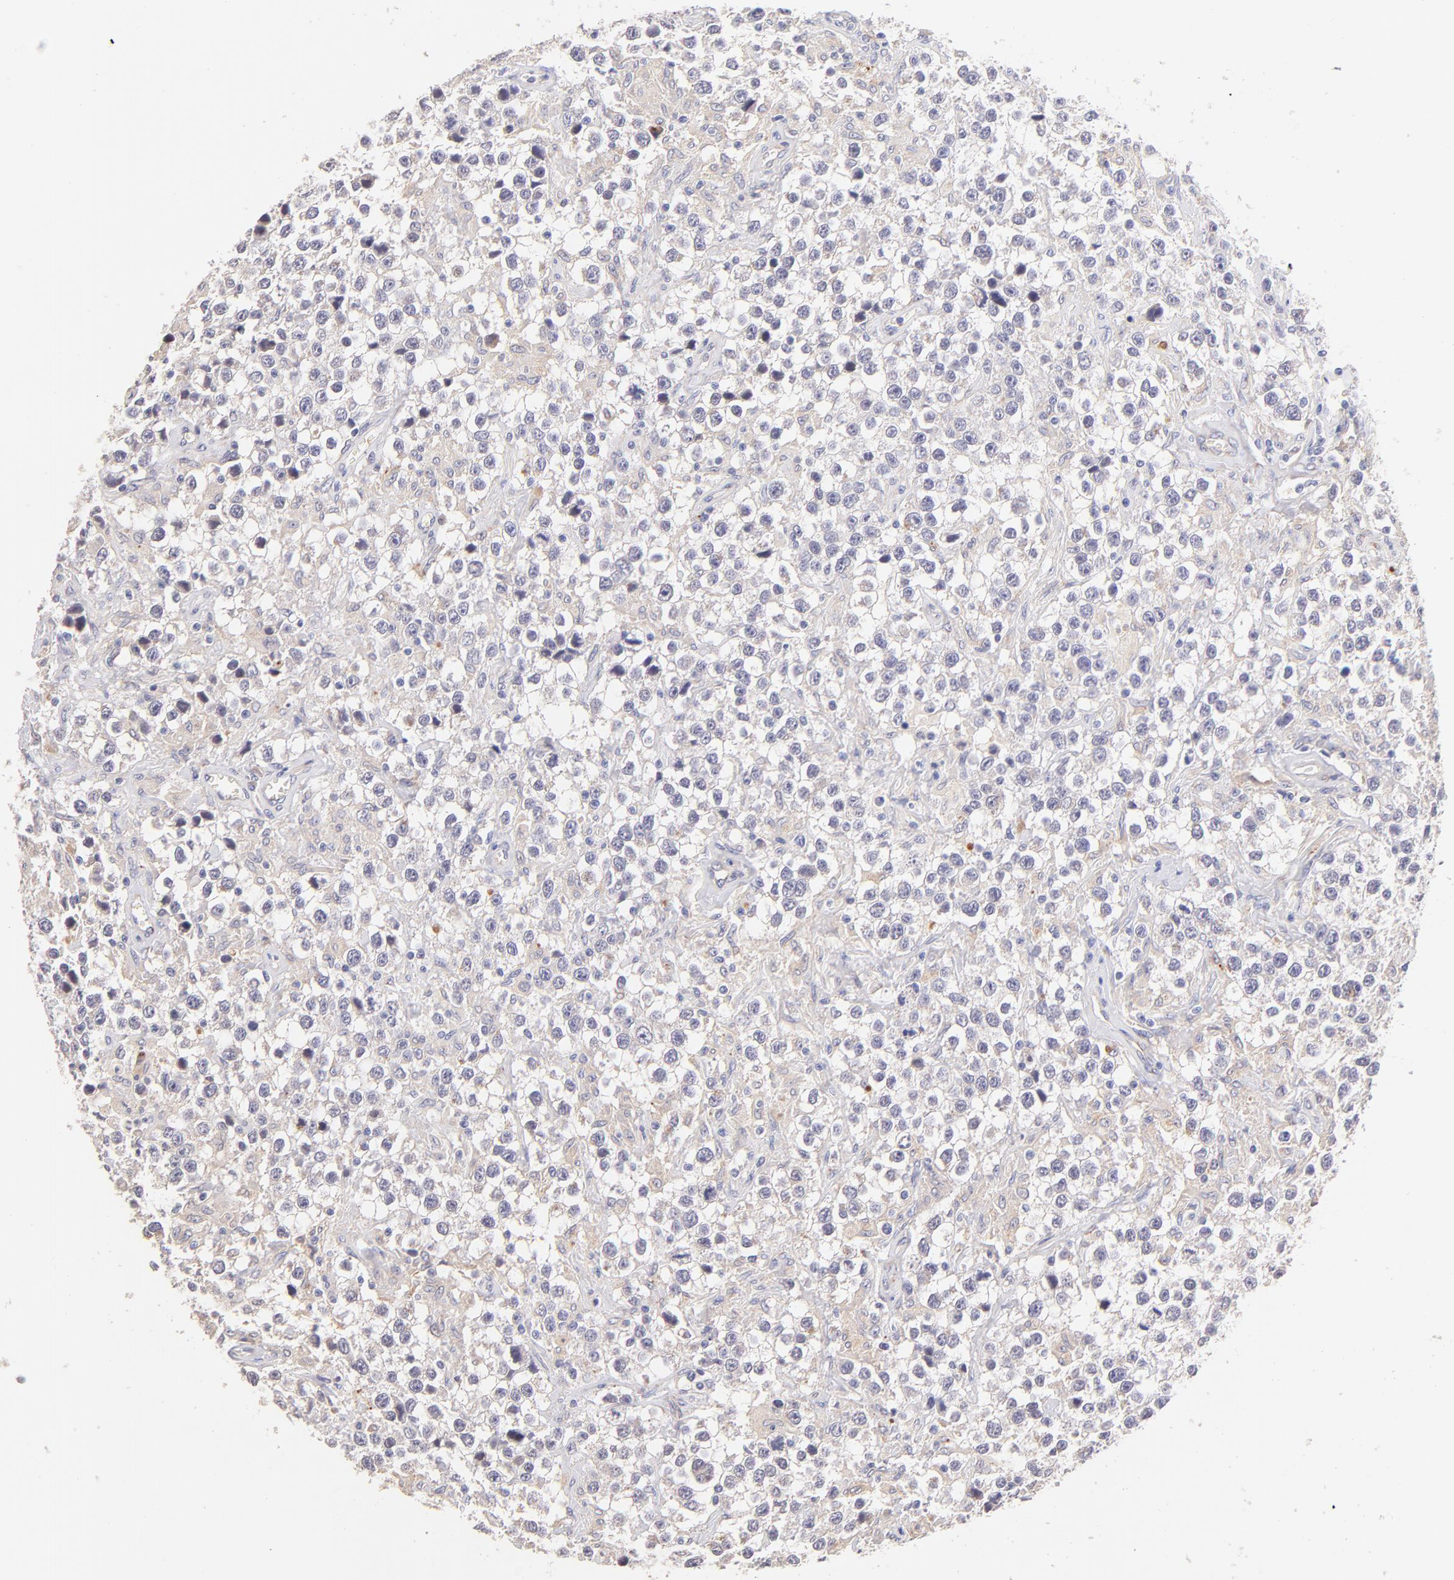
{"staining": {"intensity": "negative", "quantity": "none", "location": "none"}, "tissue": "testis cancer", "cell_type": "Tumor cells", "image_type": "cancer", "snomed": [{"axis": "morphology", "description": "Seminoma, NOS"}, {"axis": "topography", "description": "Testis"}], "caption": "A histopathology image of testis seminoma stained for a protein demonstrates no brown staining in tumor cells. (DAB immunohistochemistry (IHC), high magnification).", "gene": "SPARC", "patient": {"sex": "male", "age": 43}}